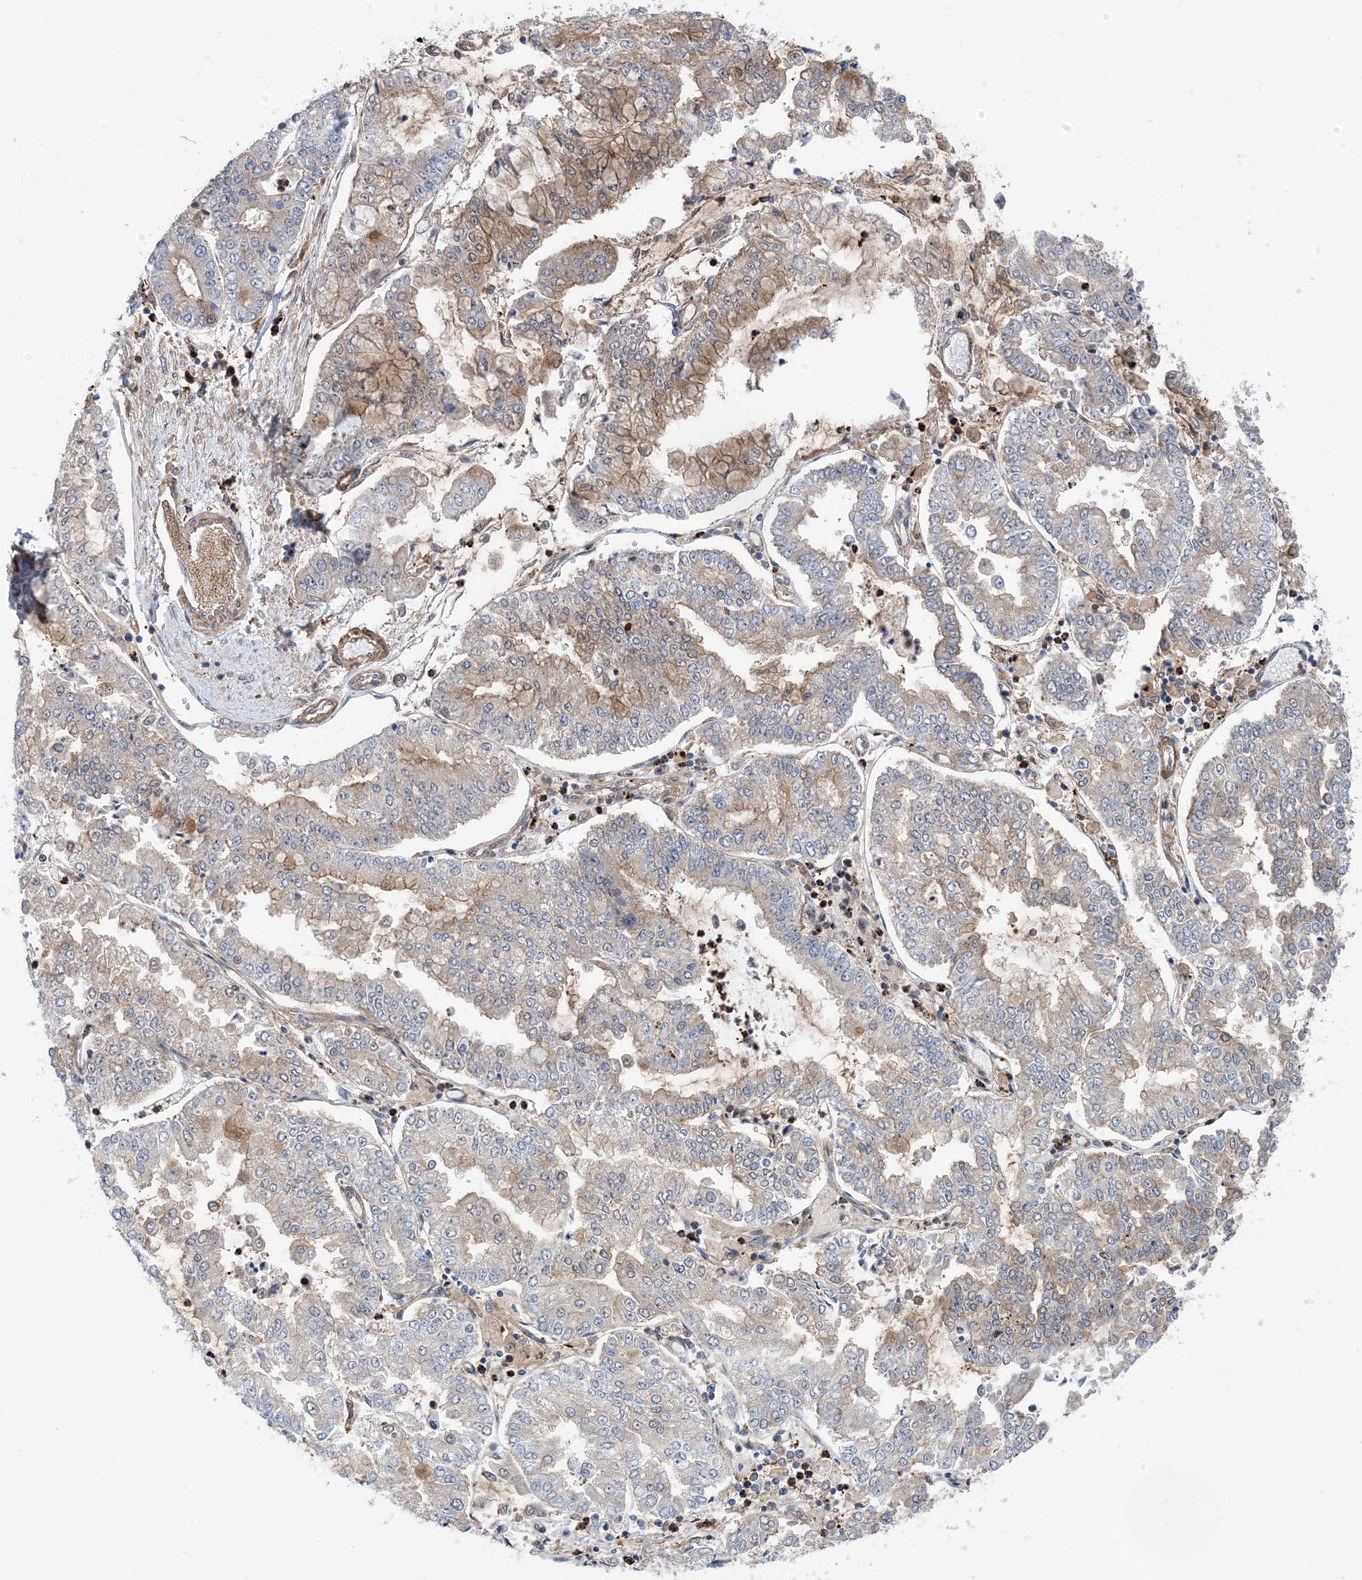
{"staining": {"intensity": "moderate", "quantity": "<25%", "location": "cytoplasmic/membranous"}, "tissue": "stomach cancer", "cell_type": "Tumor cells", "image_type": "cancer", "snomed": [{"axis": "morphology", "description": "Adenocarcinoma, NOS"}, {"axis": "topography", "description": "Stomach"}], "caption": "Stomach cancer stained with a brown dye displays moderate cytoplasmic/membranous positive staining in about <25% of tumor cells.", "gene": "HS1BP3", "patient": {"sex": "male", "age": 76}}